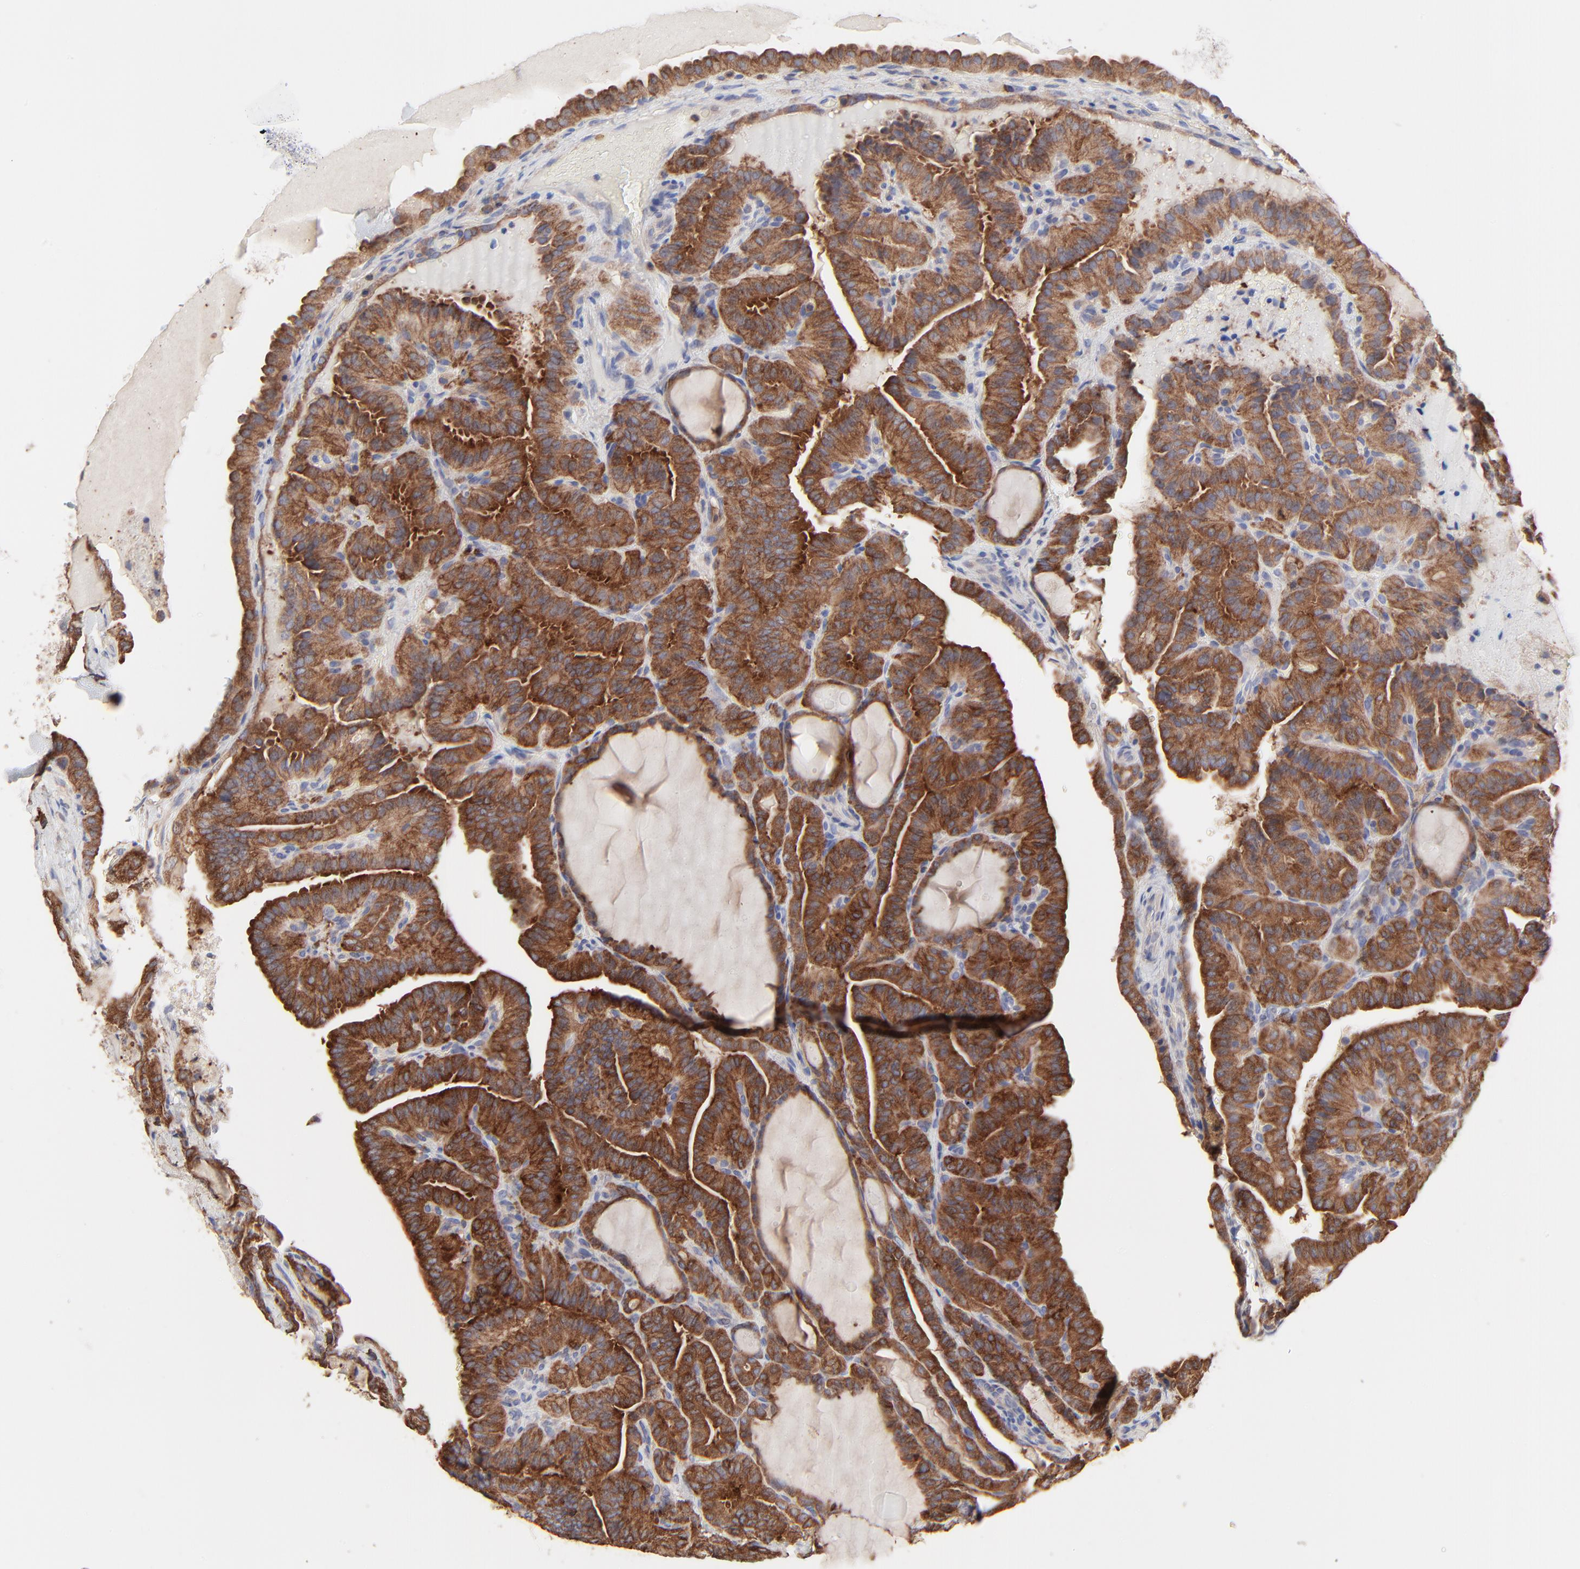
{"staining": {"intensity": "strong", "quantity": ">75%", "location": "cytoplasmic/membranous"}, "tissue": "thyroid cancer", "cell_type": "Tumor cells", "image_type": "cancer", "snomed": [{"axis": "morphology", "description": "Papillary adenocarcinoma, NOS"}, {"axis": "topography", "description": "Thyroid gland"}], "caption": "A brown stain highlights strong cytoplasmic/membranous expression of a protein in human papillary adenocarcinoma (thyroid) tumor cells.", "gene": "PPFIBP2", "patient": {"sex": "male", "age": 77}}